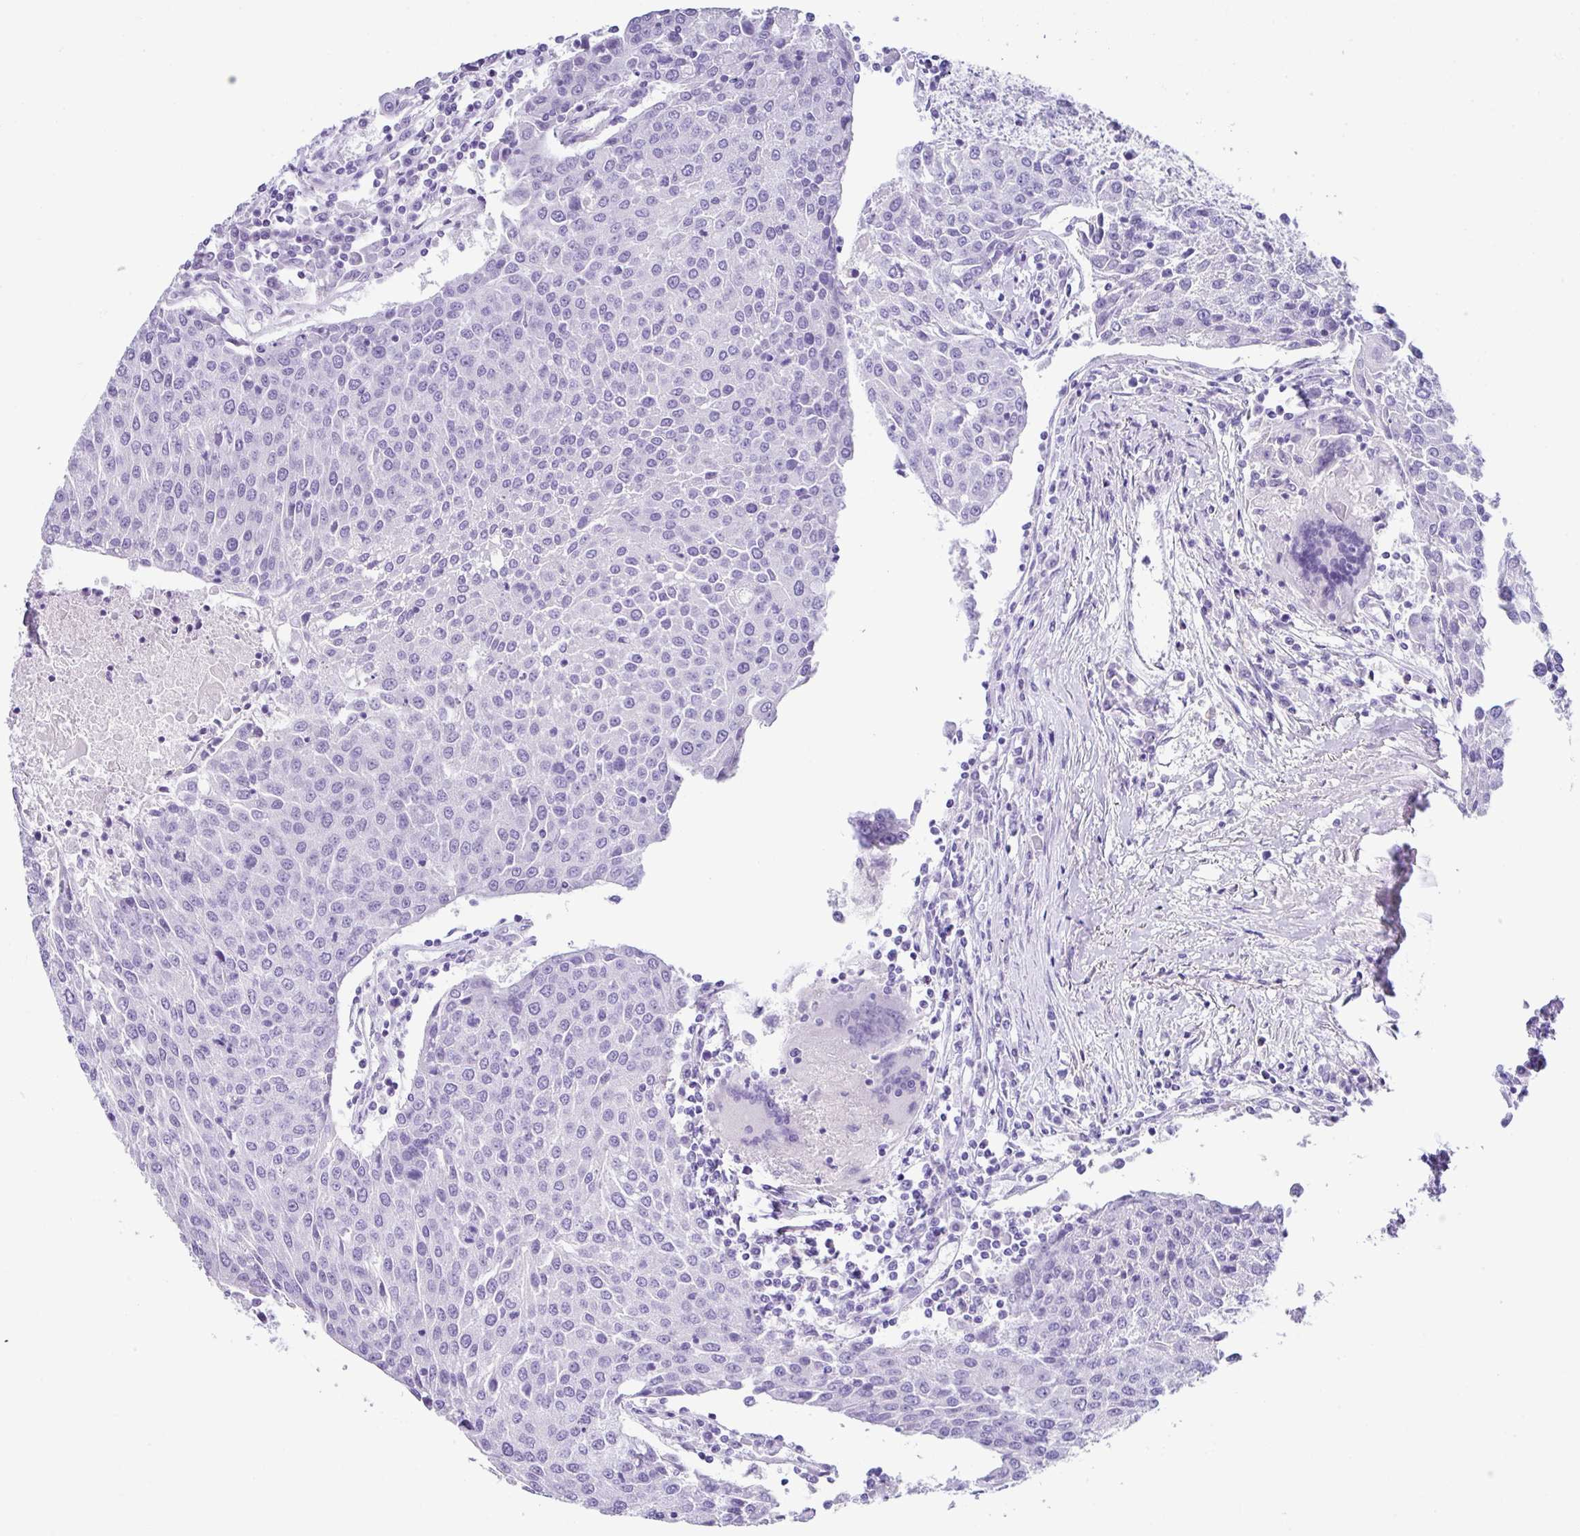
{"staining": {"intensity": "negative", "quantity": "none", "location": "none"}, "tissue": "urothelial cancer", "cell_type": "Tumor cells", "image_type": "cancer", "snomed": [{"axis": "morphology", "description": "Urothelial carcinoma, High grade"}, {"axis": "topography", "description": "Urinary bladder"}], "caption": "An immunohistochemistry histopathology image of urothelial cancer is shown. There is no staining in tumor cells of urothelial cancer.", "gene": "ZG16", "patient": {"sex": "female", "age": 85}}